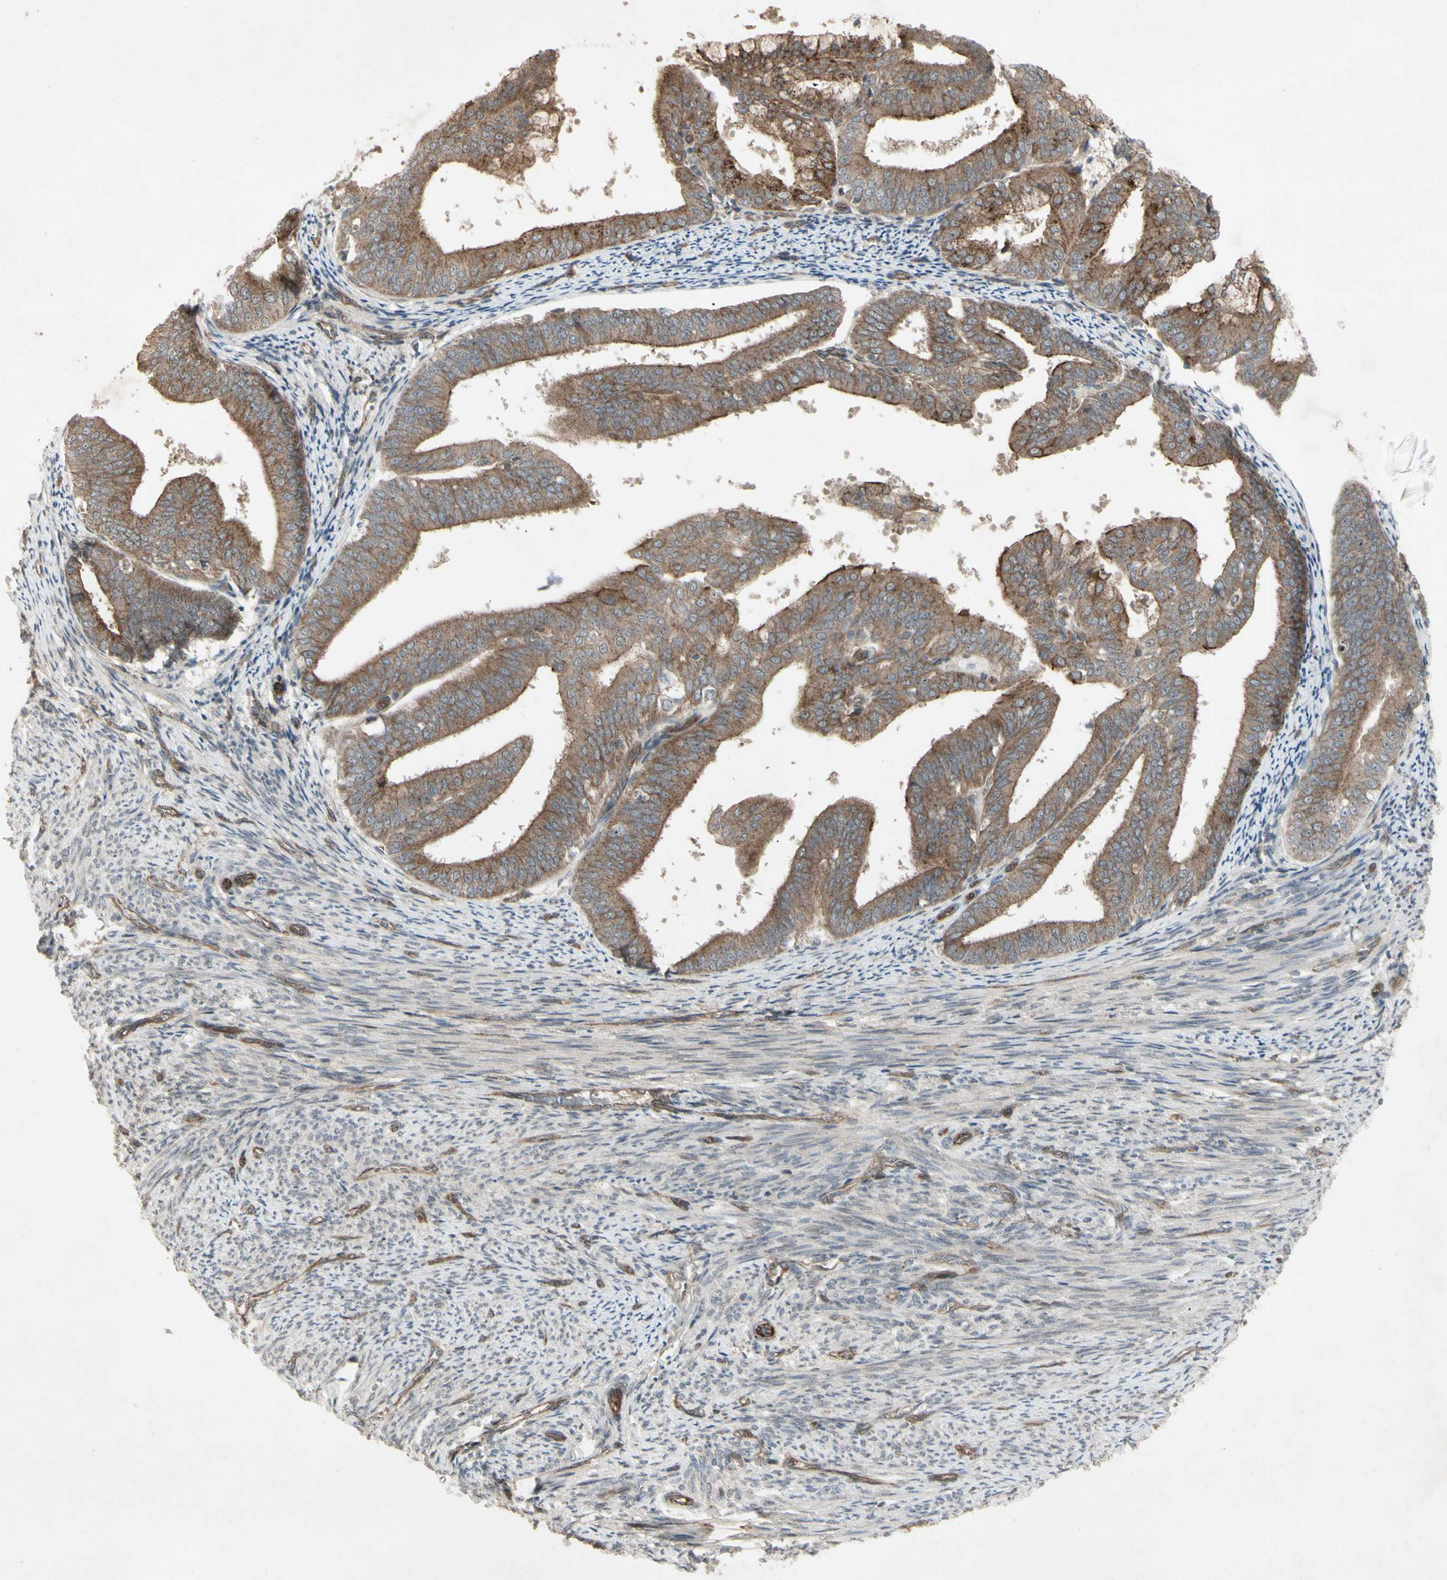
{"staining": {"intensity": "moderate", "quantity": "<25%", "location": "cytoplasmic/membranous"}, "tissue": "endometrial cancer", "cell_type": "Tumor cells", "image_type": "cancer", "snomed": [{"axis": "morphology", "description": "Adenocarcinoma, NOS"}, {"axis": "topography", "description": "Endometrium"}], "caption": "Immunohistochemistry image of endometrial adenocarcinoma stained for a protein (brown), which reveals low levels of moderate cytoplasmic/membranous staining in approximately <25% of tumor cells.", "gene": "JAG1", "patient": {"sex": "female", "age": 63}}